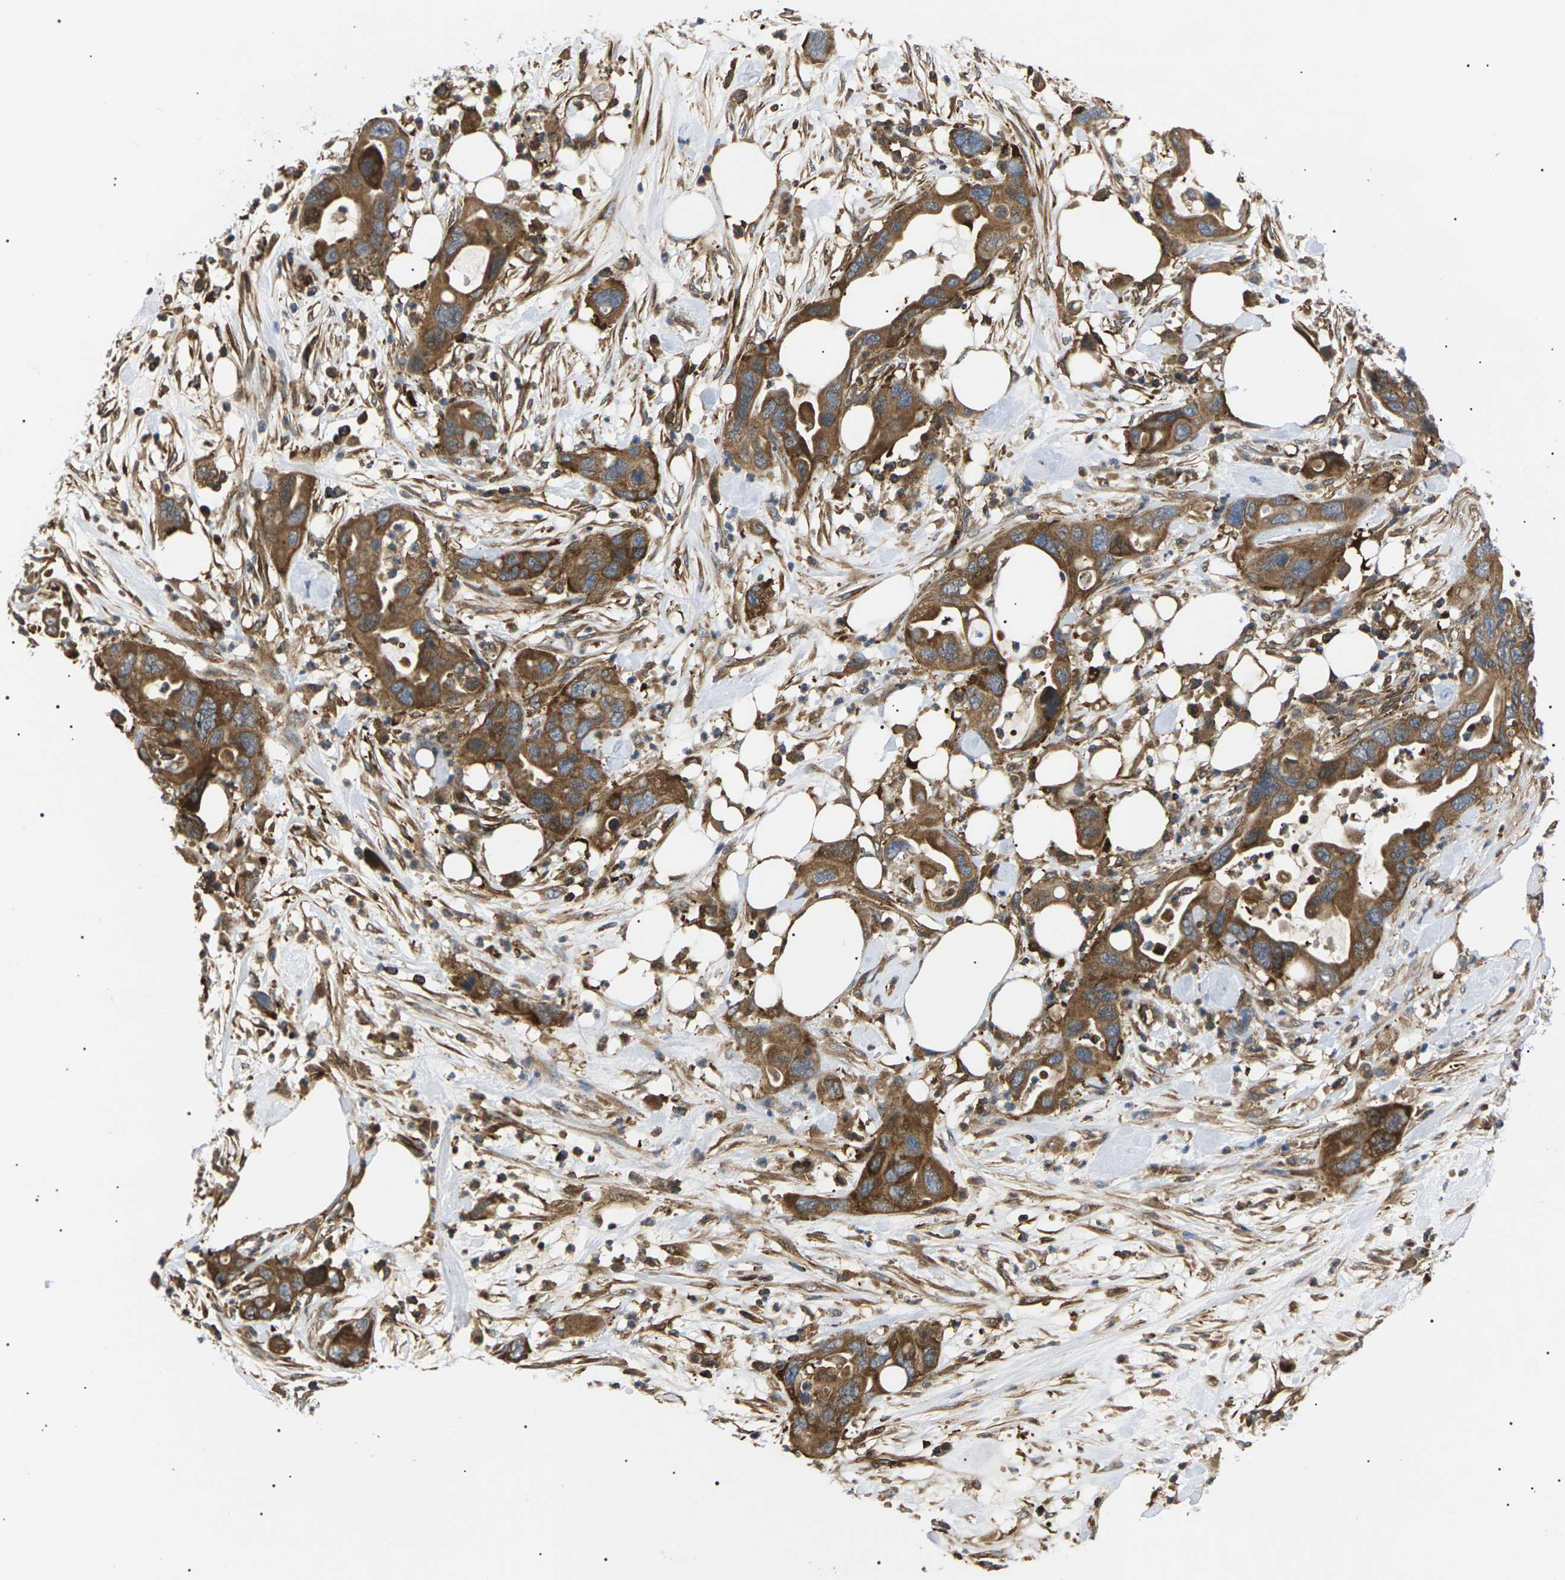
{"staining": {"intensity": "moderate", "quantity": ">75%", "location": "cytoplasmic/membranous"}, "tissue": "pancreatic cancer", "cell_type": "Tumor cells", "image_type": "cancer", "snomed": [{"axis": "morphology", "description": "Adenocarcinoma, NOS"}, {"axis": "topography", "description": "Pancreas"}], "caption": "Tumor cells show medium levels of moderate cytoplasmic/membranous positivity in about >75% of cells in human pancreatic cancer (adenocarcinoma).", "gene": "TMTC4", "patient": {"sex": "female", "age": 71}}